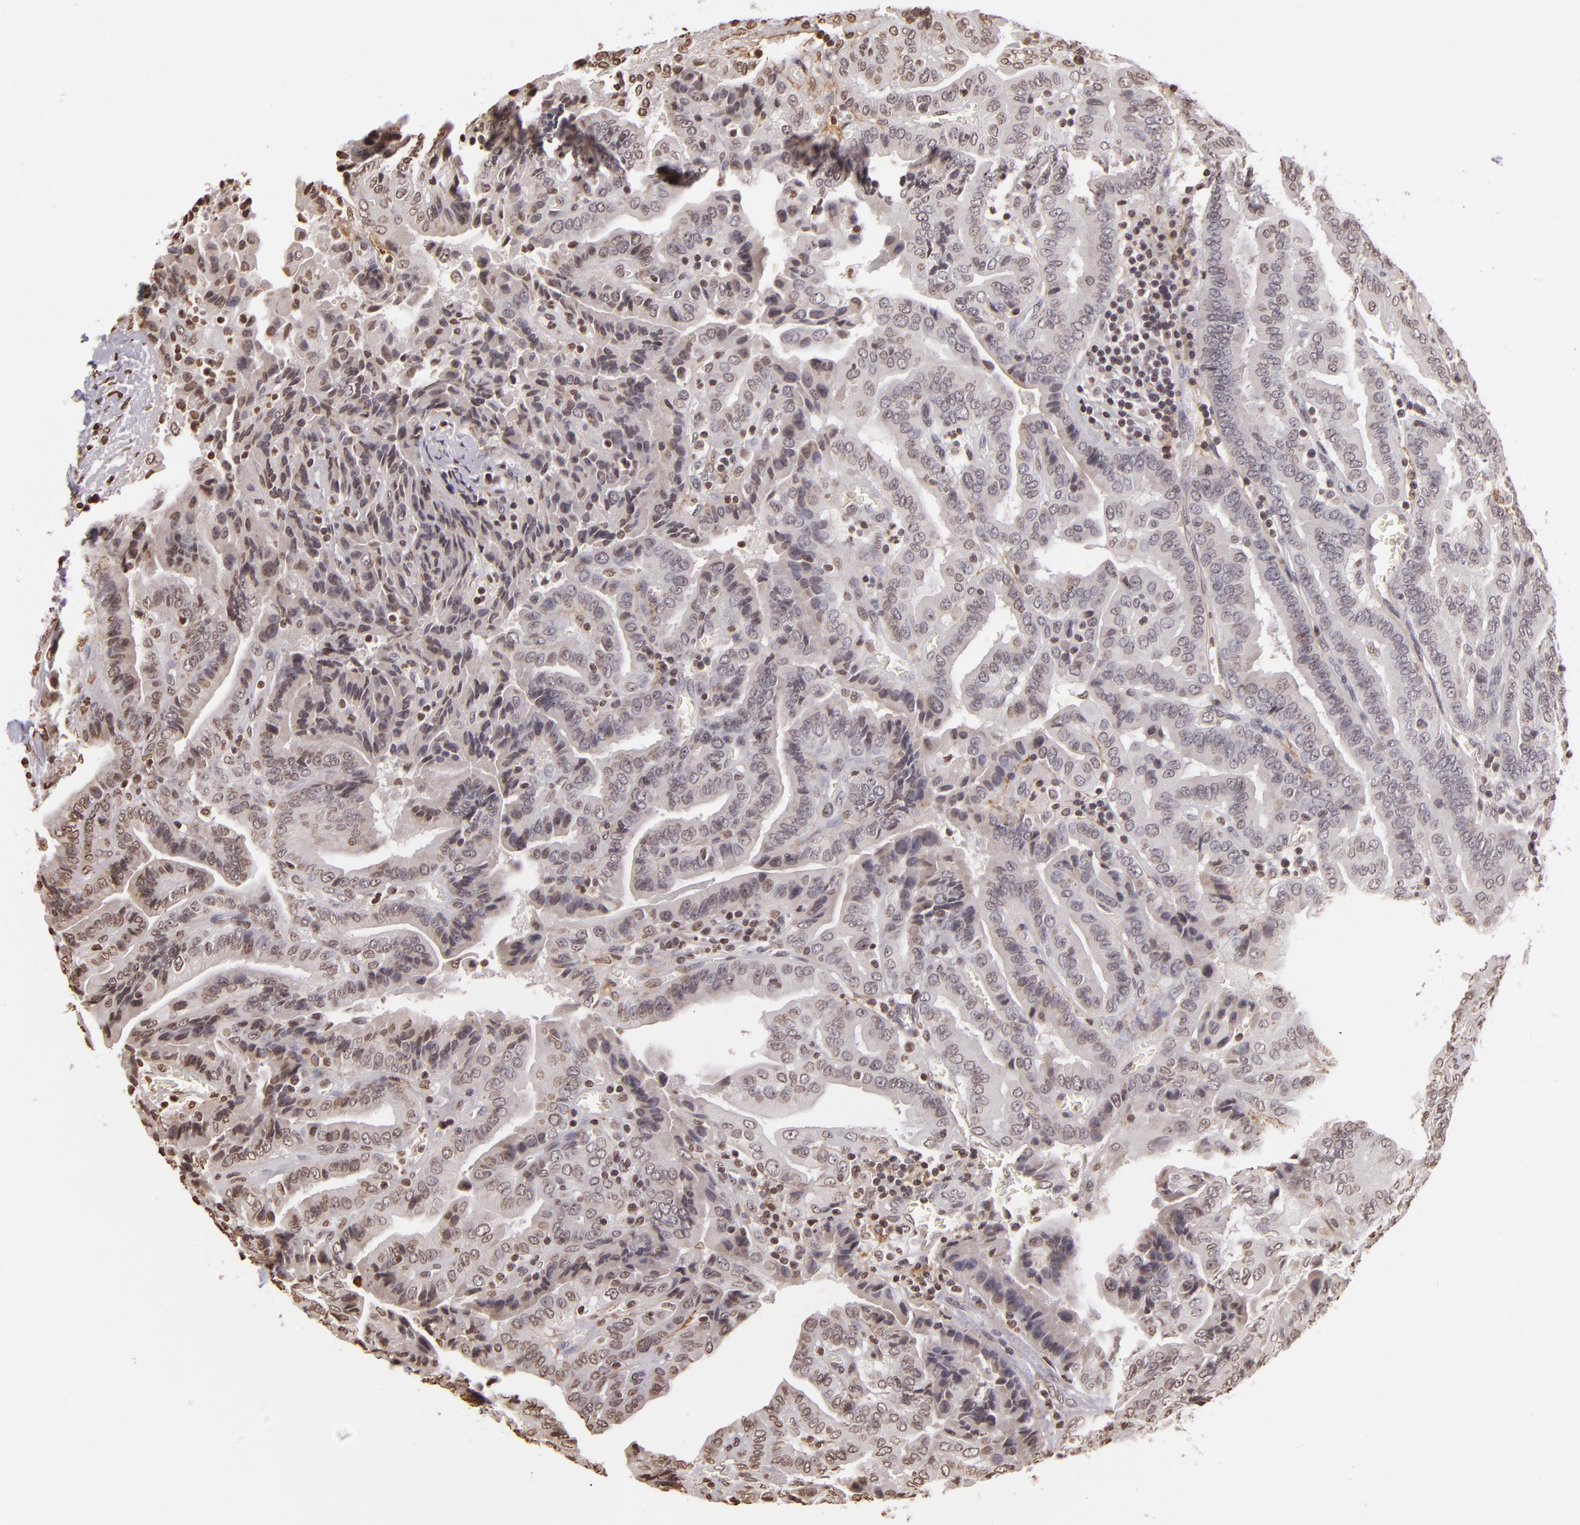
{"staining": {"intensity": "weak", "quantity": "<25%", "location": "nuclear"}, "tissue": "thyroid cancer", "cell_type": "Tumor cells", "image_type": "cancer", "snomed": [{"axis": "morphology", "description": "Papillary adenocarcinoma, NOS"}, {"axis": "topography", "description": "Thyroid gland"}], "caption": "This is a micrograph of immunohistochemistry staining of thyroid cancer, which shows no expression in tumor cells. (Stains: DAB (3,3'-diaminobenzidine) IHC with hematoxylin counter stain, Microscopy: brightfield microscopy at high magnification).", "gene": "THRB", "patient": {"sex": "female", "age": 71}}